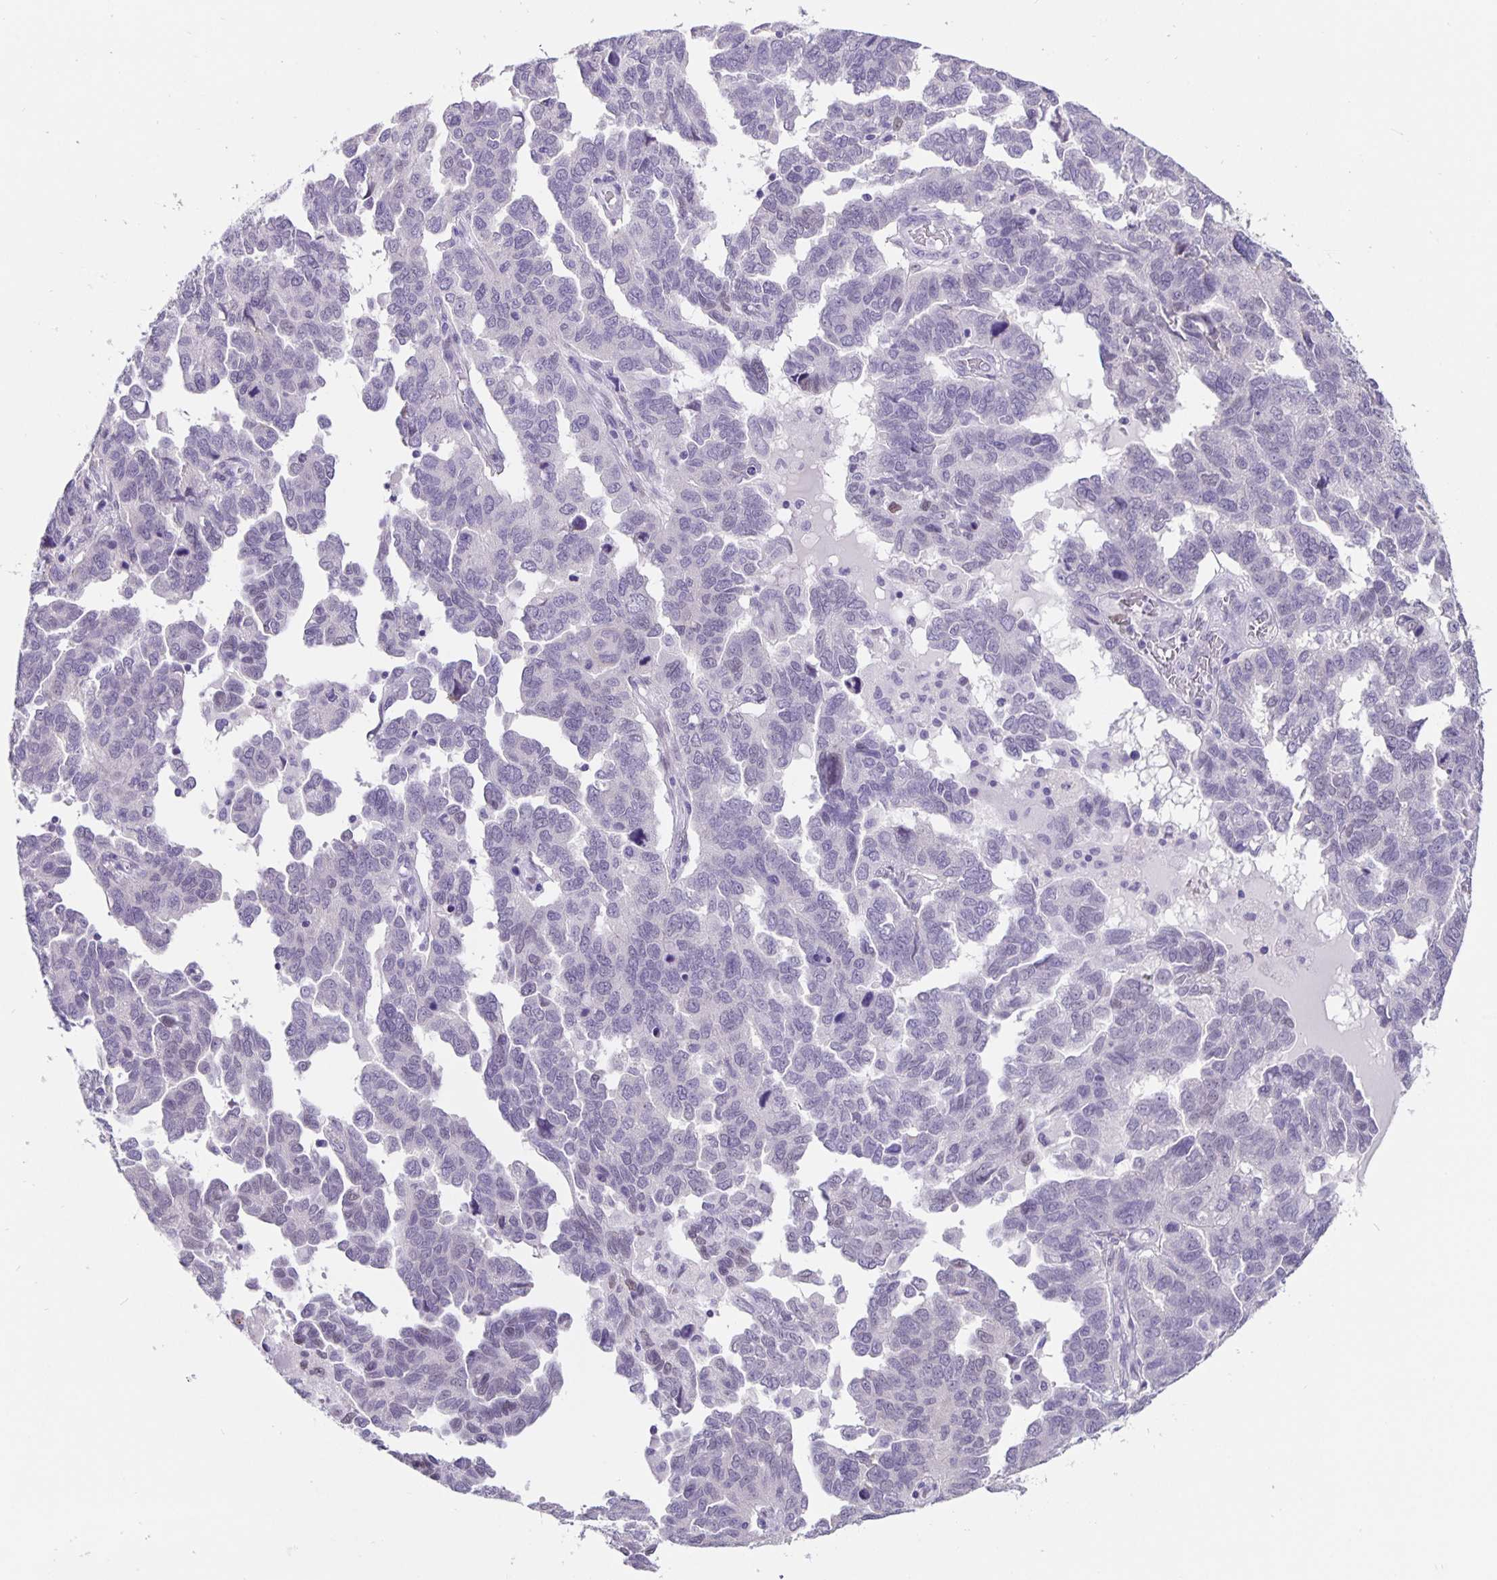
{"staining": {"intensity": "negative", "quantity": "none", "location": "none"}, "tissue": "ovarian cancer", "cell_type": "Tumor cells", "image_type": "cancer", "snomed": [{"axis": "morphology", "description": "Cystadenocarcinoma, serous, NOS"}, {"axis": "topography", "description": "Ovary"}], "caption": "The image shows no significant positivity in tumor cells of ovarian serous cystadenocarcinoma.", "gene": "FOSL2", "patient": {"sex": "female", "age": 64}}